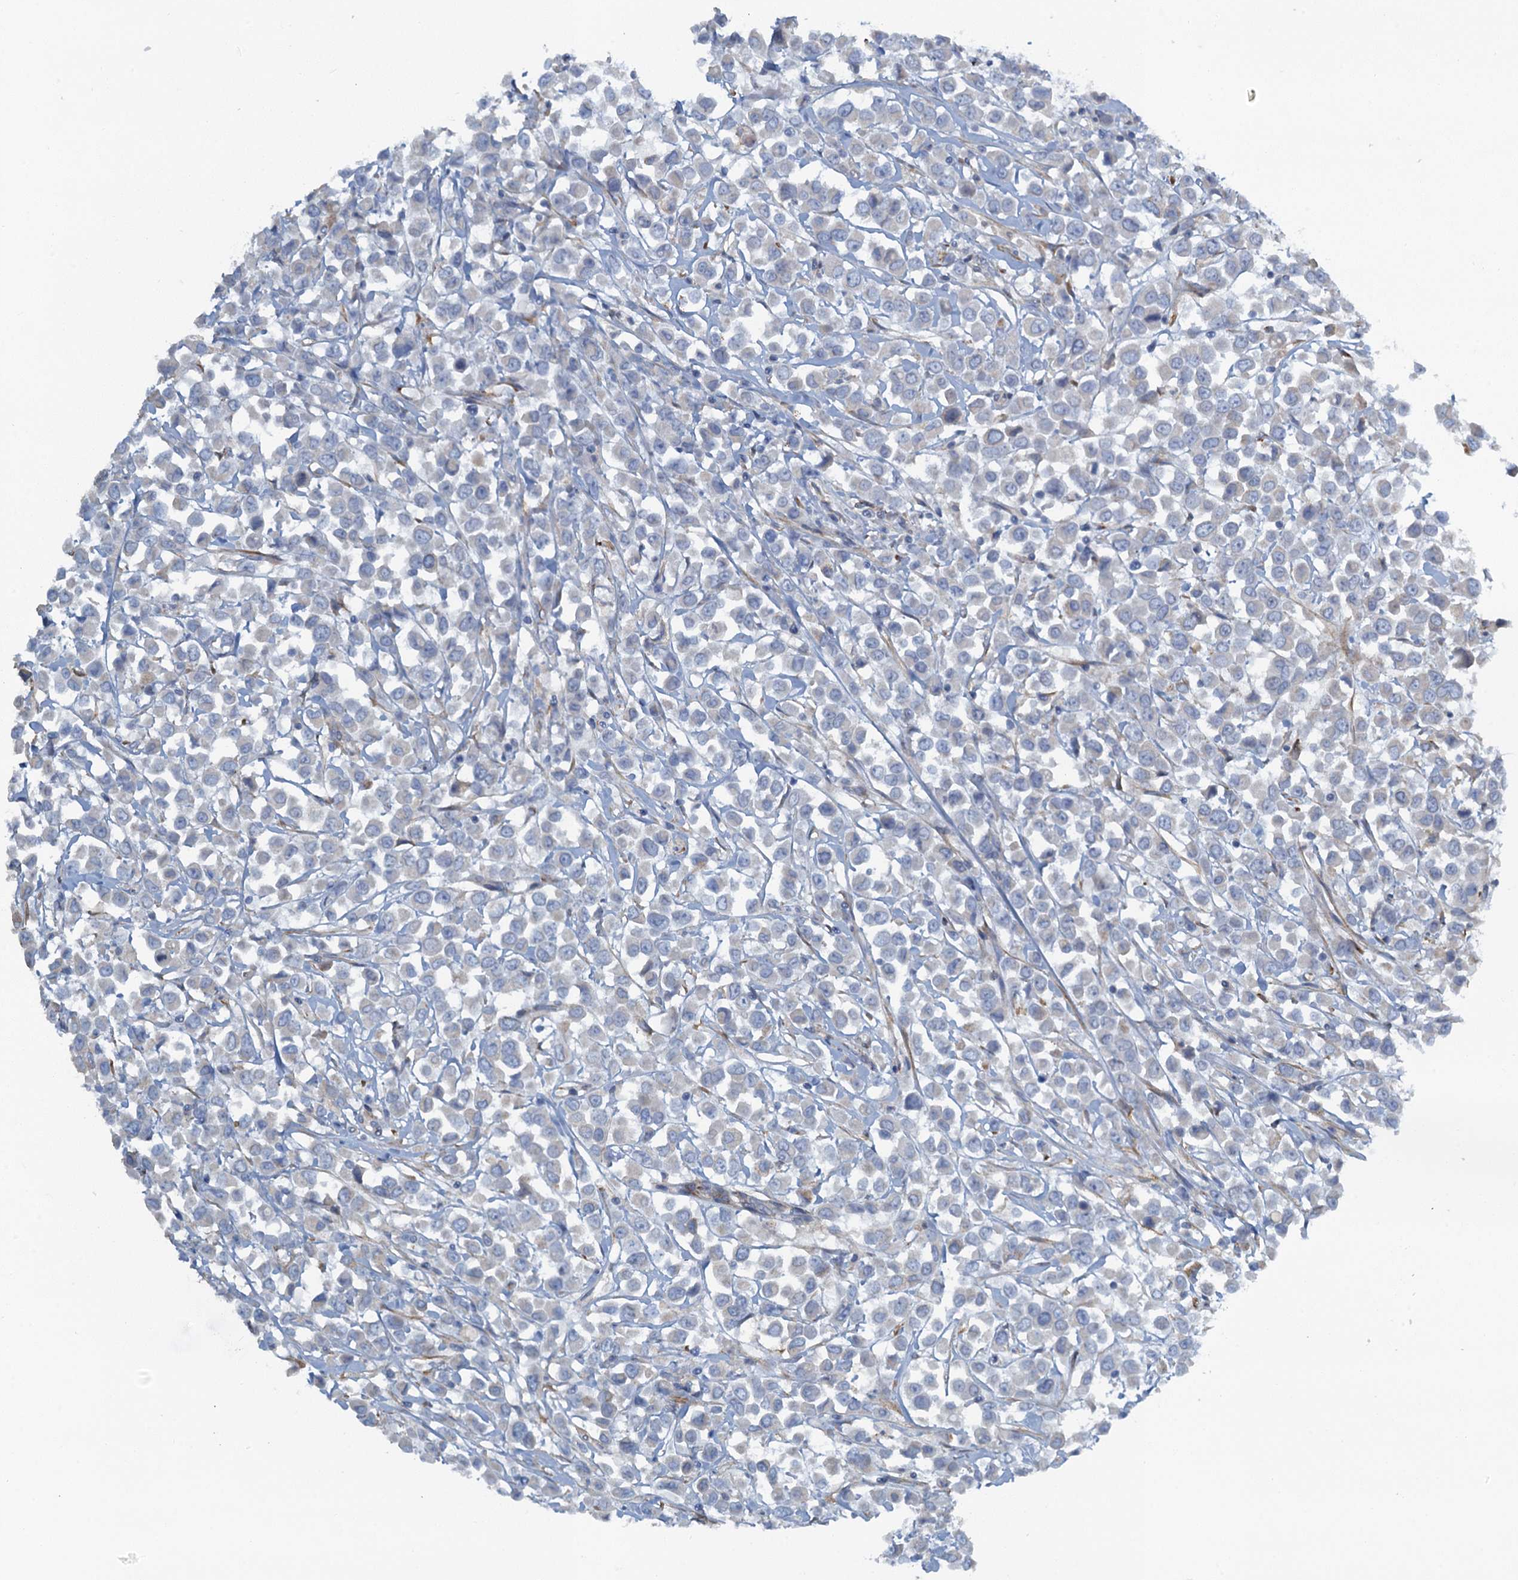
{"staining": {"intensity": "negative", "quantity": "none", "location": "none"}, "tissue": "breast cancer", "cell_type": "Tumor cells", "image_type": "cancer", "snomed": [{"axis": "morphology", "description": "Duct carcinoma"}, {"axis": "topography", "description": "Breast"}], "caption": "Tumor cells show no significant protein staining in breast cancer (invasive ductal carcinoma).", "gene": "POGLUT3", "patient": {"sex": "female", "age": 61}}